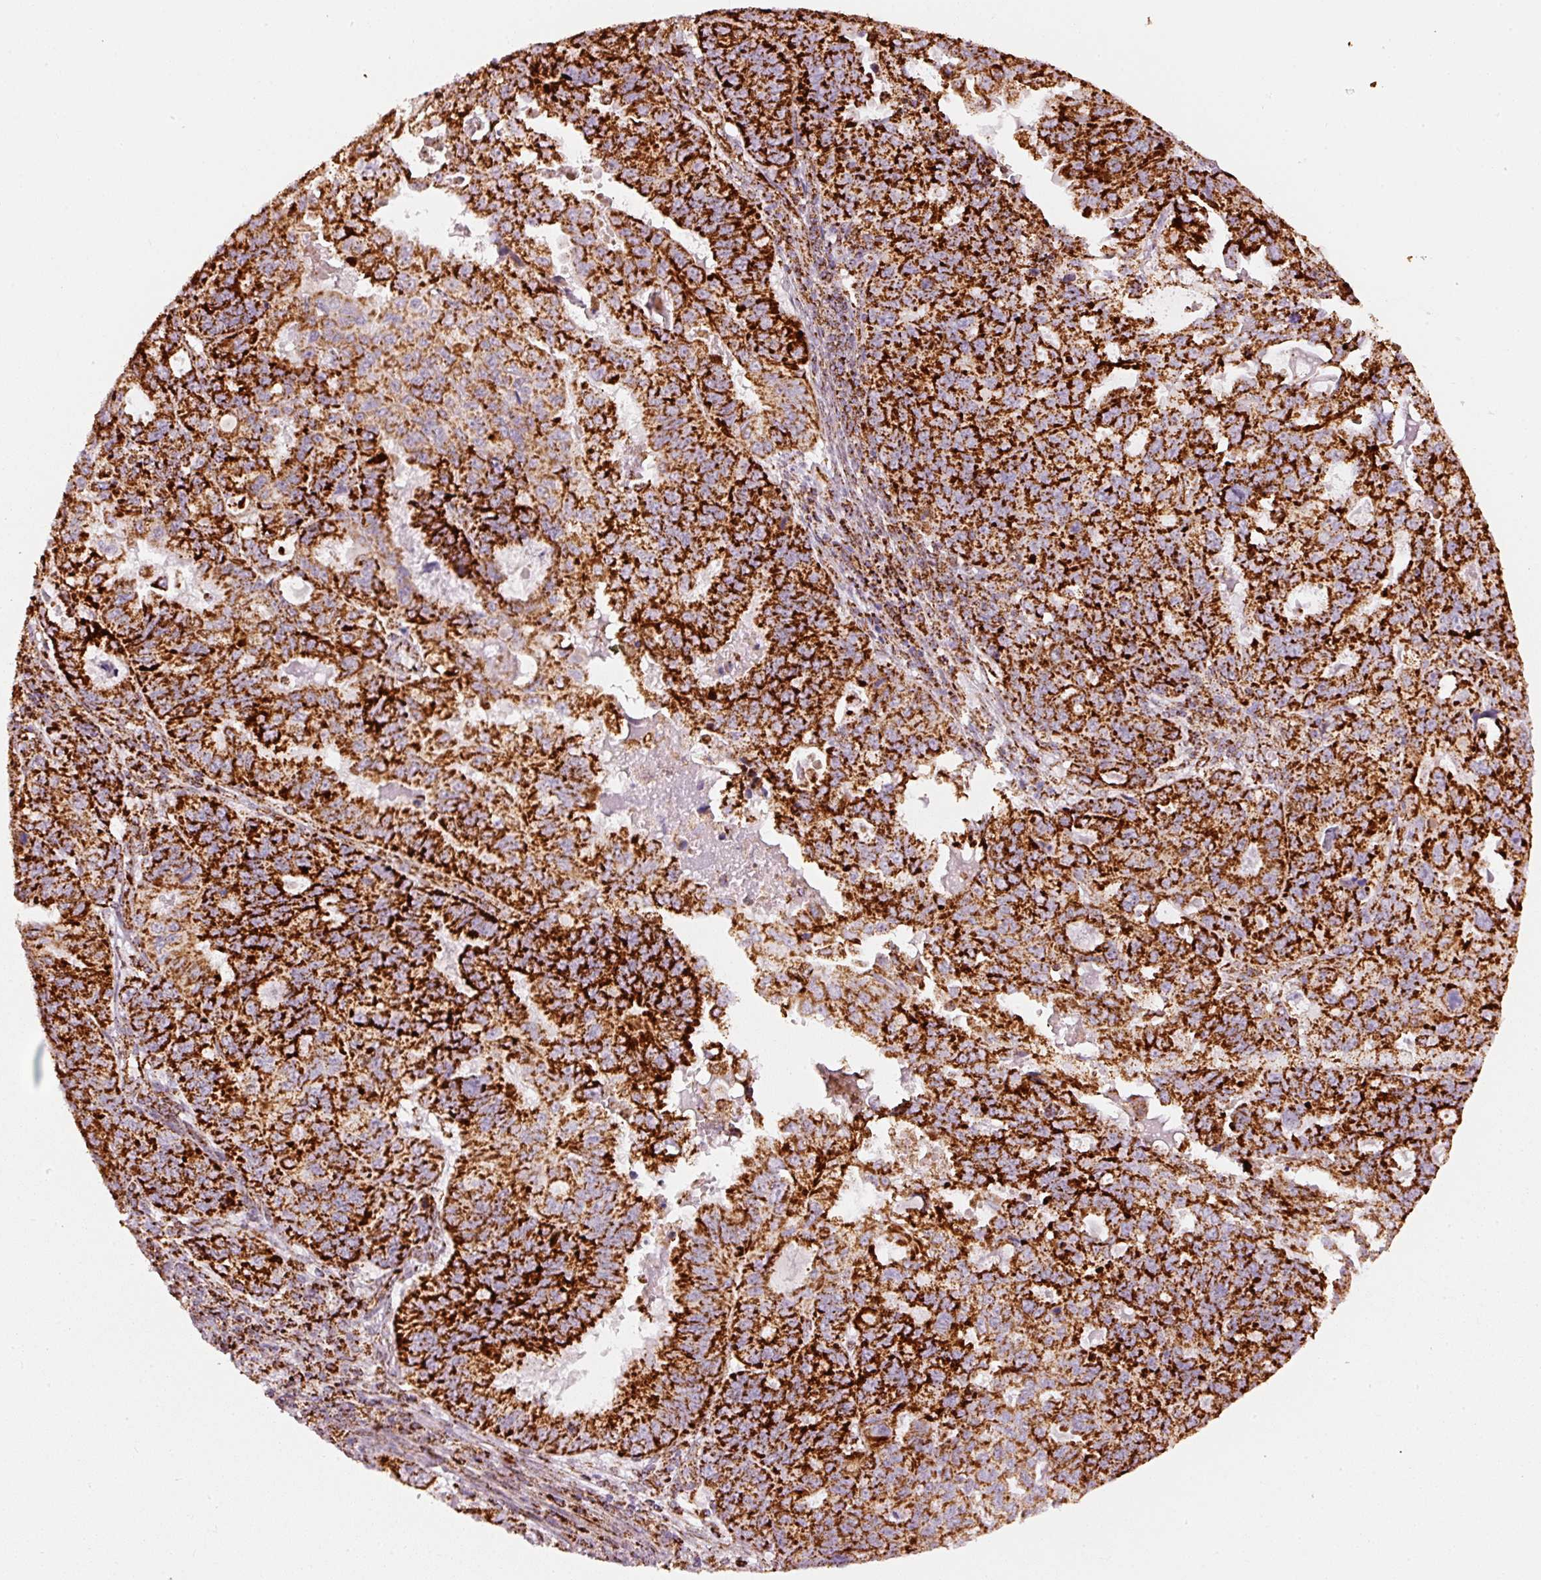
{"staining": {"intensity": "strong", "quantity": ">75%", "location": "cytoplasmic/membranous"}, "tissue": "endometrial cancer", "cell_type": "Tumor cells", "image_type": "cancer", "snomed": [{"axis": "morphology", "description": "Adenocarcinoma, NOS"}, {"axis": "topography", "description": "Uterus"}], "caption": "Endometrial cancer tissue exhibits strong cytoplasmic/membranous positivity in about >75% of tumor cells Using DAB (3,3'-diaminobenzidine) (brown) and hematoxylin (blue) stains, captured at high magnification using brightfield microscopy.", "gene": "UQCRC1", "patient": {"sex": "female", "age": 79}}